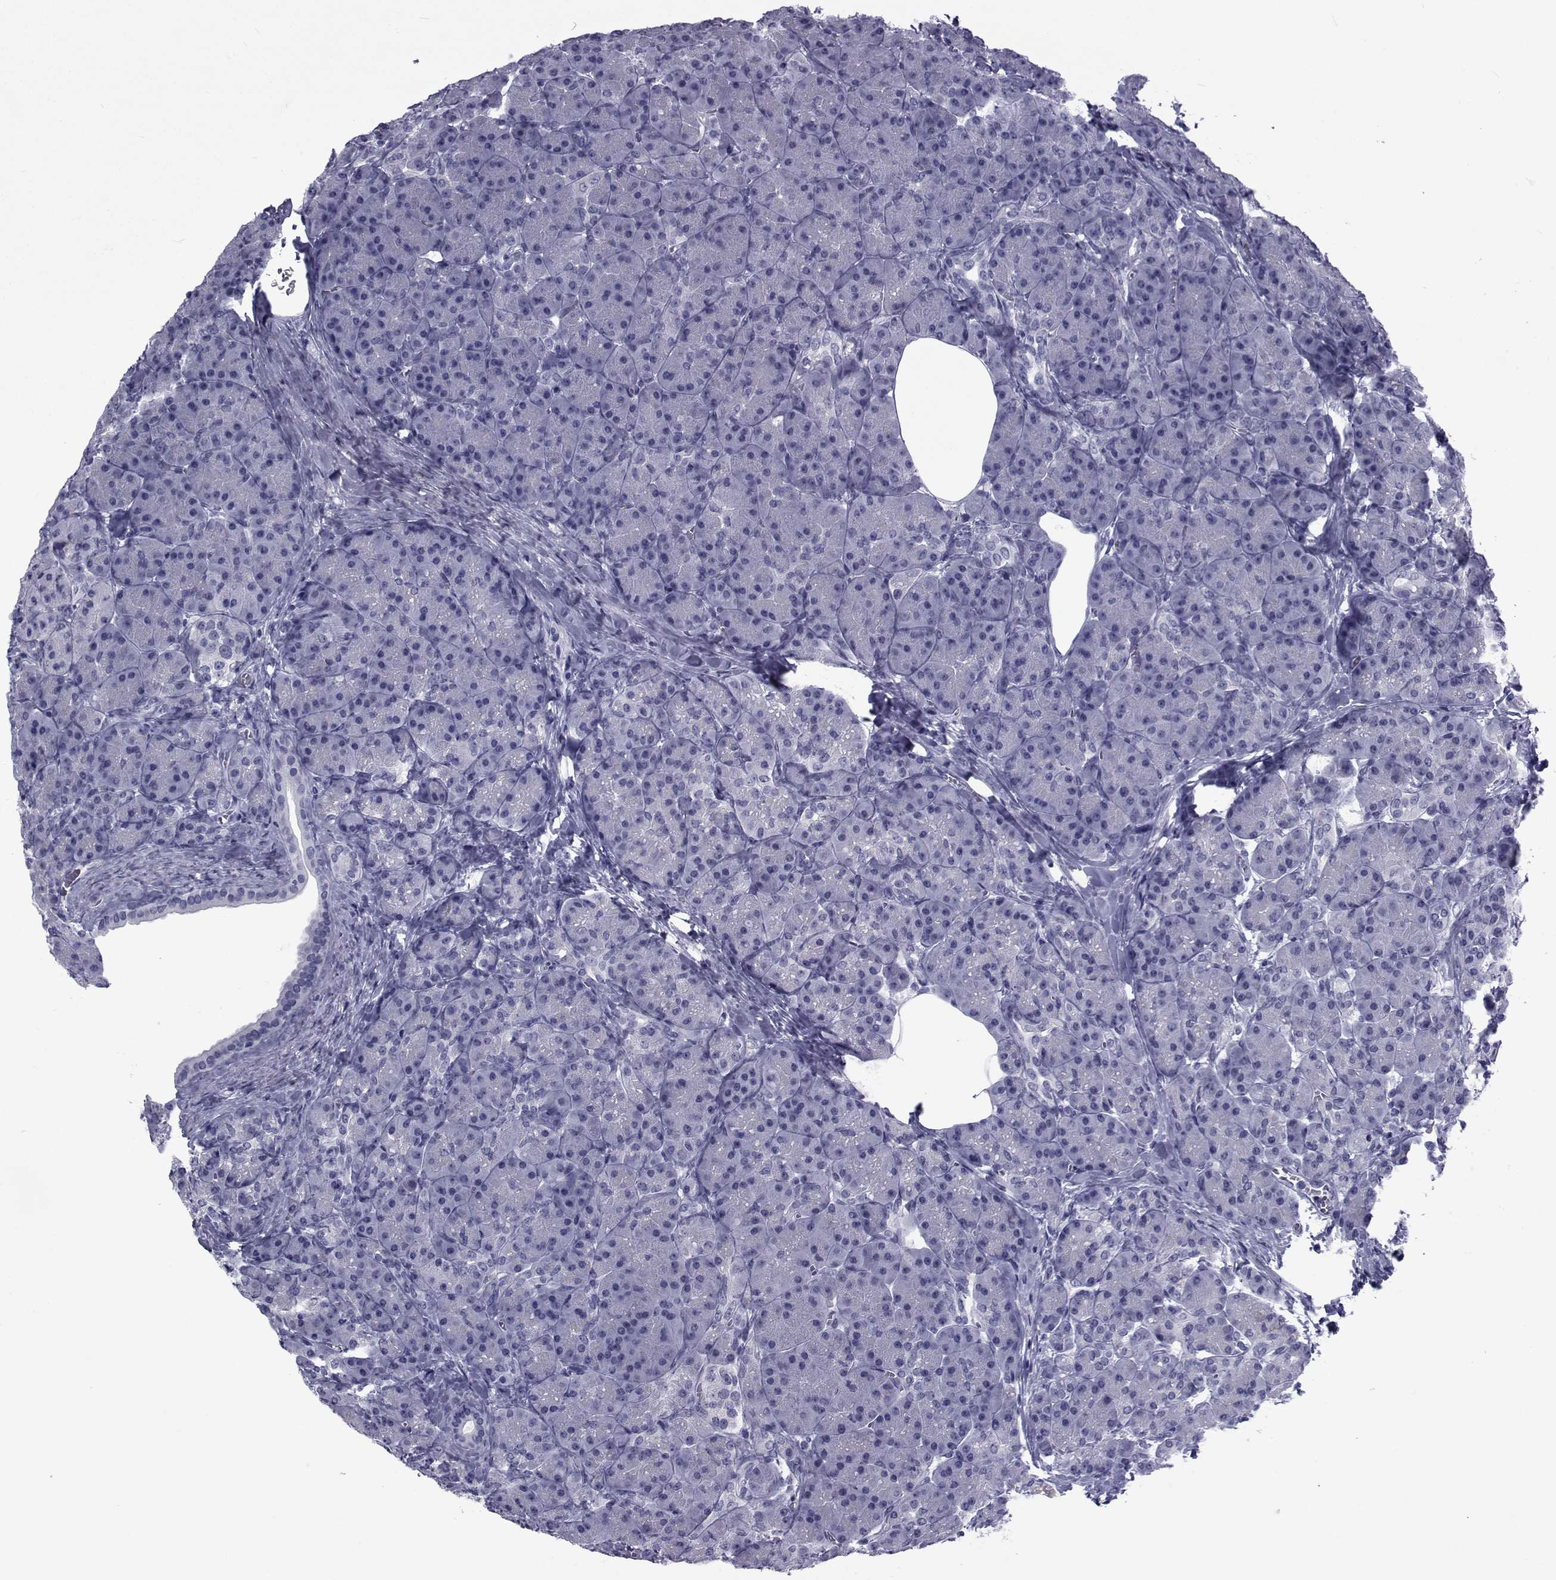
{"staining": {"intensity": "negative", "quantity": "none", "location": "none"}, "tissue": "pancreas", "cell_type": "Exocrine glandular cells", "image_type": "normal", "snomed": [{"axis": "morphology", "description": "Normal tissue, NOS"}, {"axis": "topography", "description": "Pancreas"}], "caption": "The photomicrograph shows no staining of exocrine glandular cells in benign pancreas. Brightfield microscopy of IHC stained with DAB (brown) and hematoxylin (blue), captured at high magnification.", "gene": "PDE6G", "patient": {"sex": "male", "age": 57}}